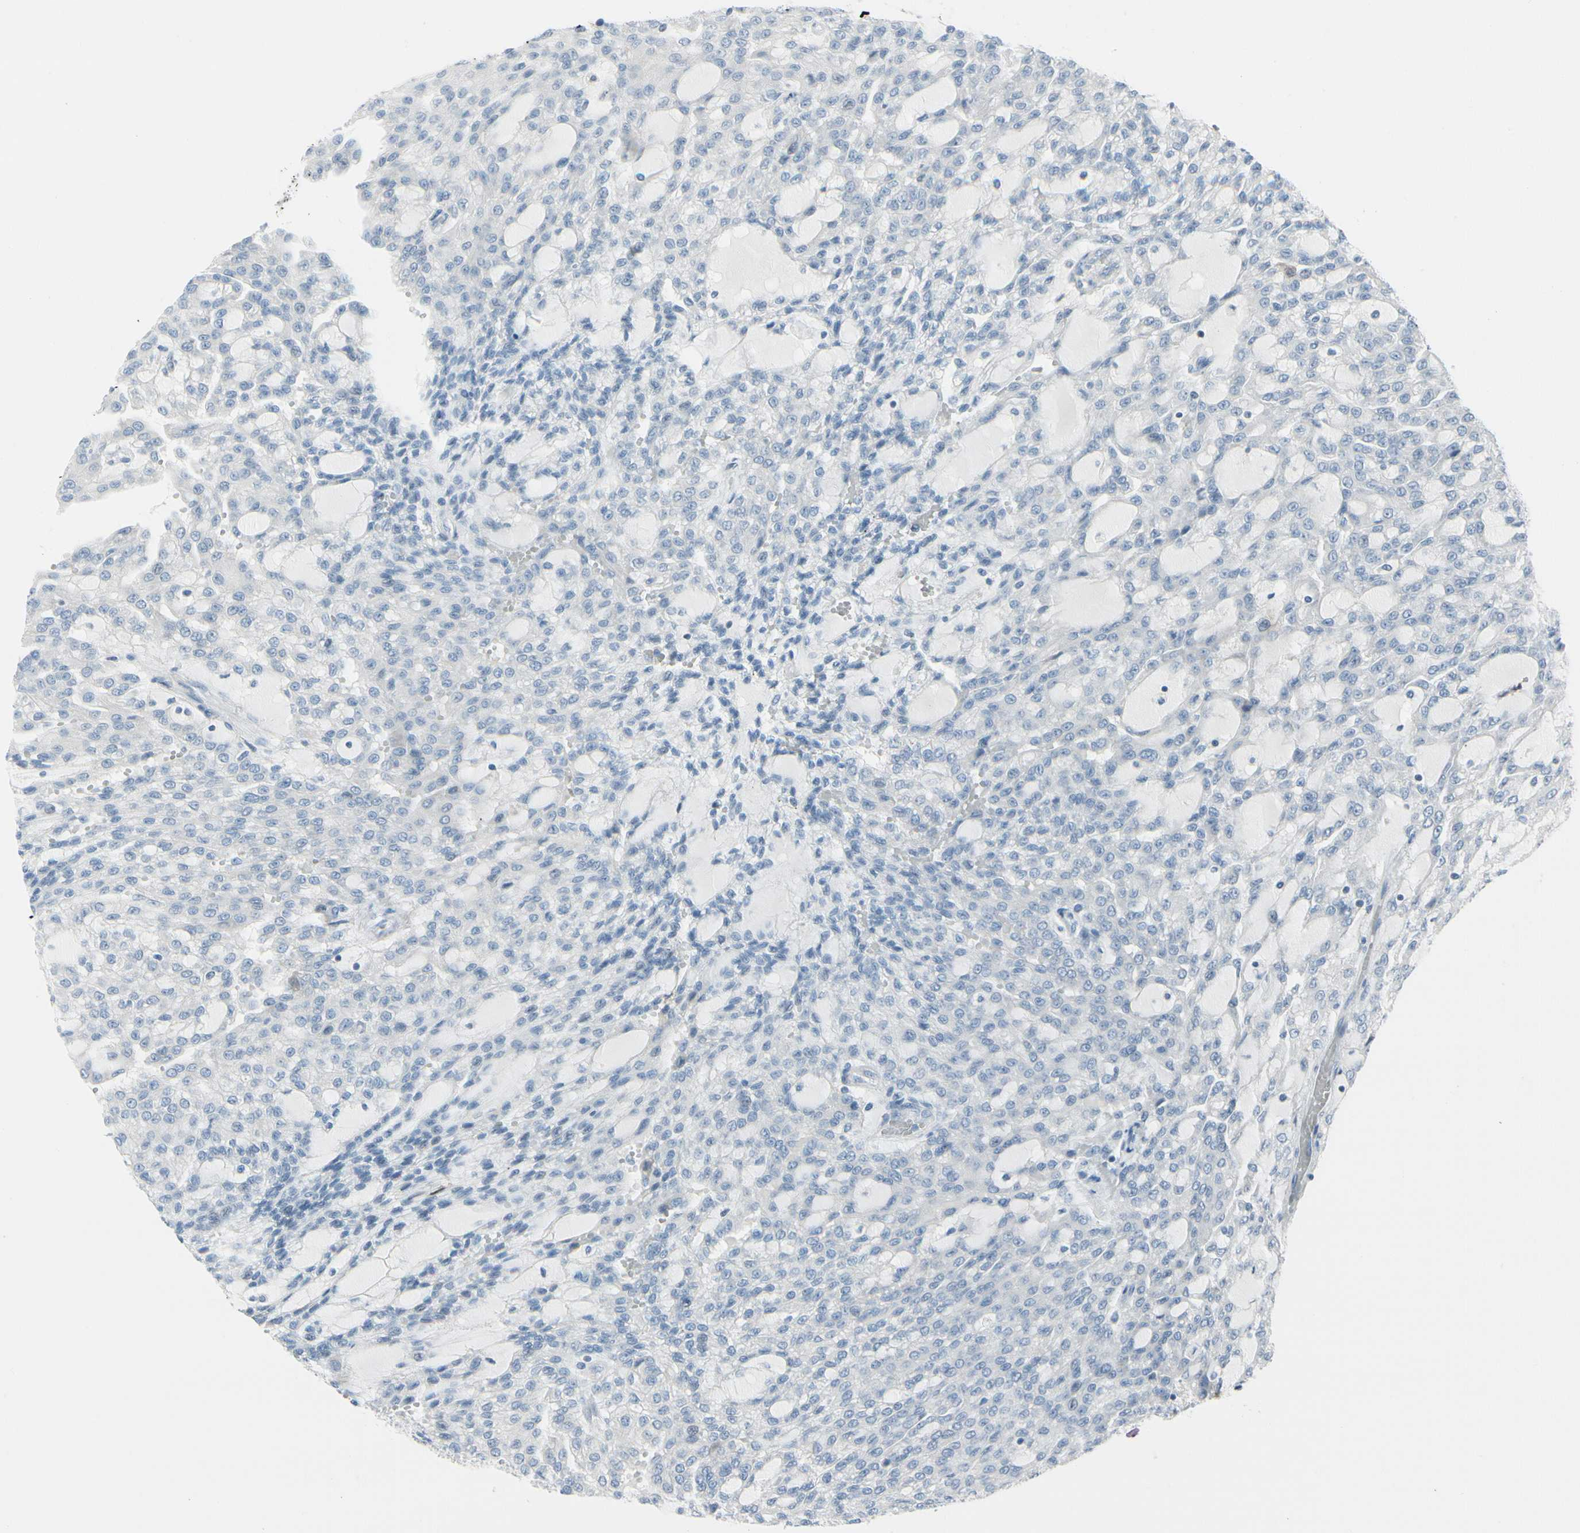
{"staining": {"intensity": "negative", "quantity": "none", "location": "none"}, "tissue": "renal cancer", "cell_type": "Tumor cells", "image_type": "cancer", "snomed": [{"axis": "morphology", "description": "Adenocarcinoma, NOS"}, {"axis": "topography", "description": "Kidney"}], "caption": "DAB (3,3'-diaminobenzidine) immunohistochemical staining of human adenocarcinoma (renal) displays no significant positivity in tumor cells. (DAB (3,3'-diaminobenzidine) immunohistochemistry visualized using brightfield microscopy, high magnification).", "gene": "TRAF1", "patient": {"sex": "male", "age": 63}}